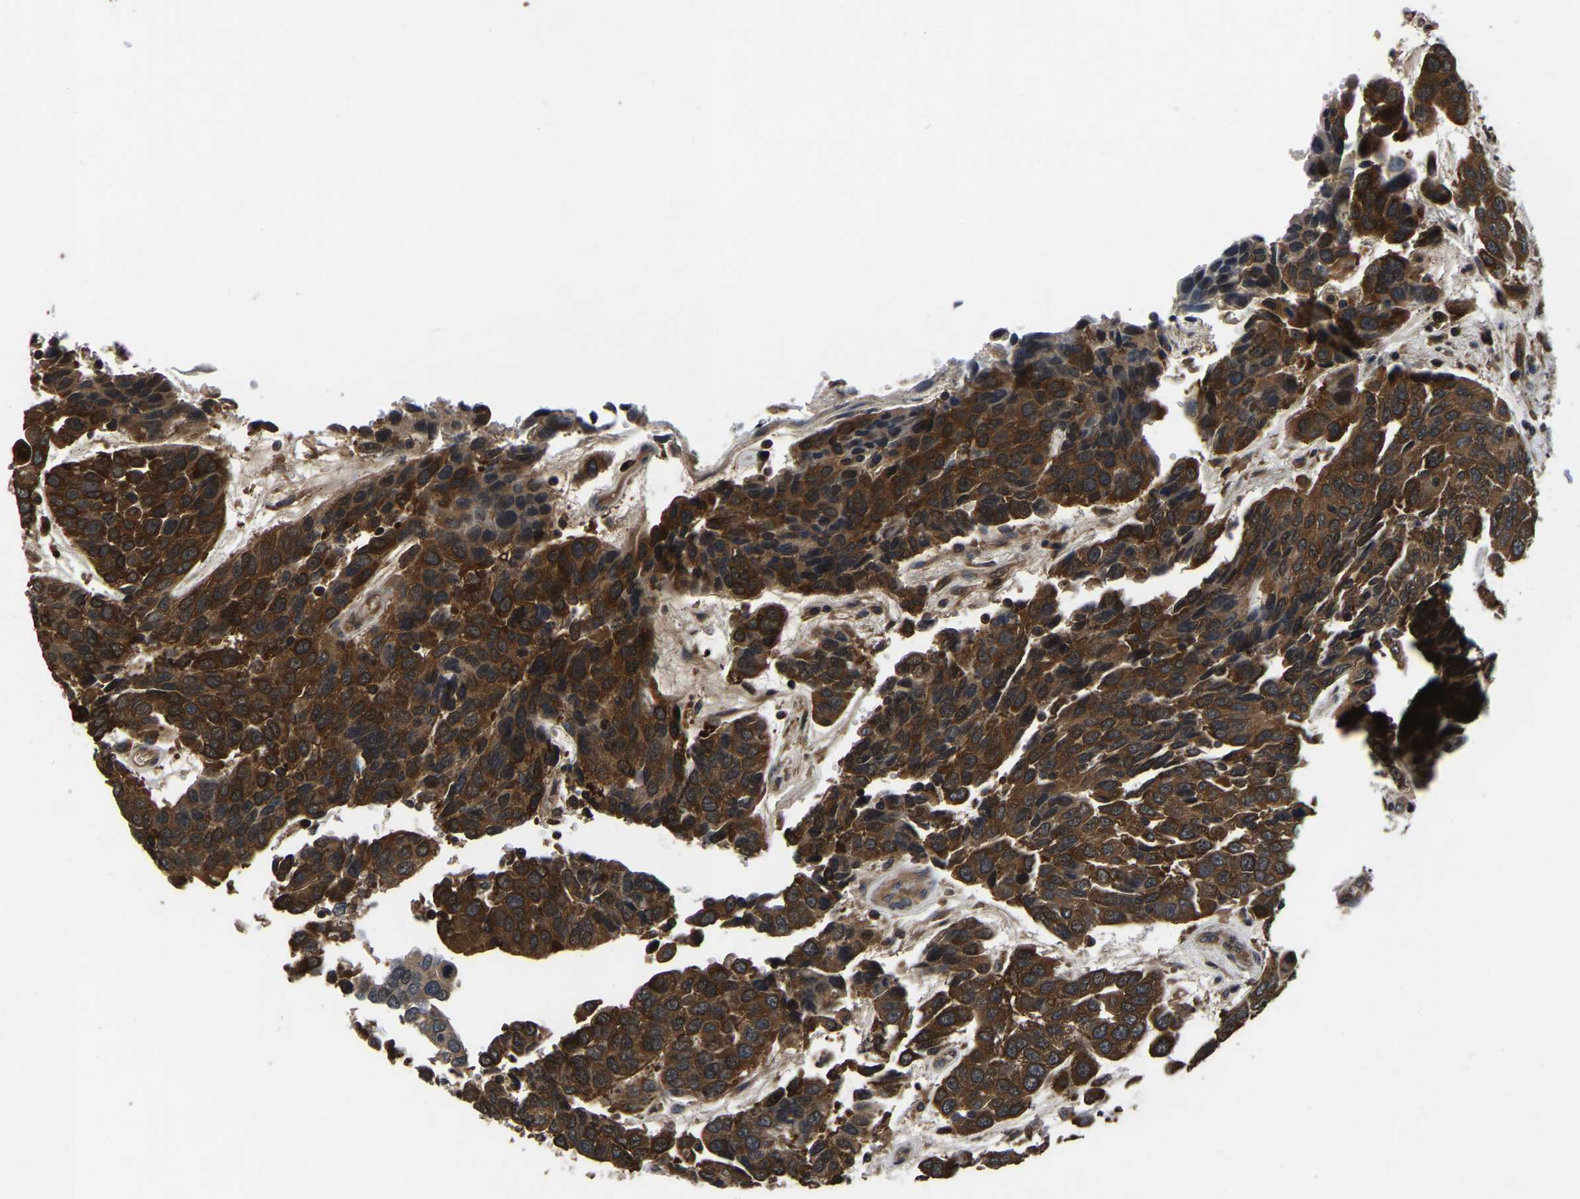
{"staining": {"intensity": "strong", "quantity": ">75%", "location": "cytoplasmic/membranous"}, "tissue": "urothelial cancer", "cell_type": "Tumor cells", "image_type": "cancer", "snomed": [{"axis": "morphology", "description": "Urothelial carcinoma, High grade"}, {"axis": "topography", "description": "Urinary bladder"}], "caption": "Immunohistochemical staining of urothelial cancer demonstrates strong cytoplasmic/membranous protein positivity in about >75% of tumor cells.", "gene": "FGD5", "patient": {"sex": "female", "age": 80}}